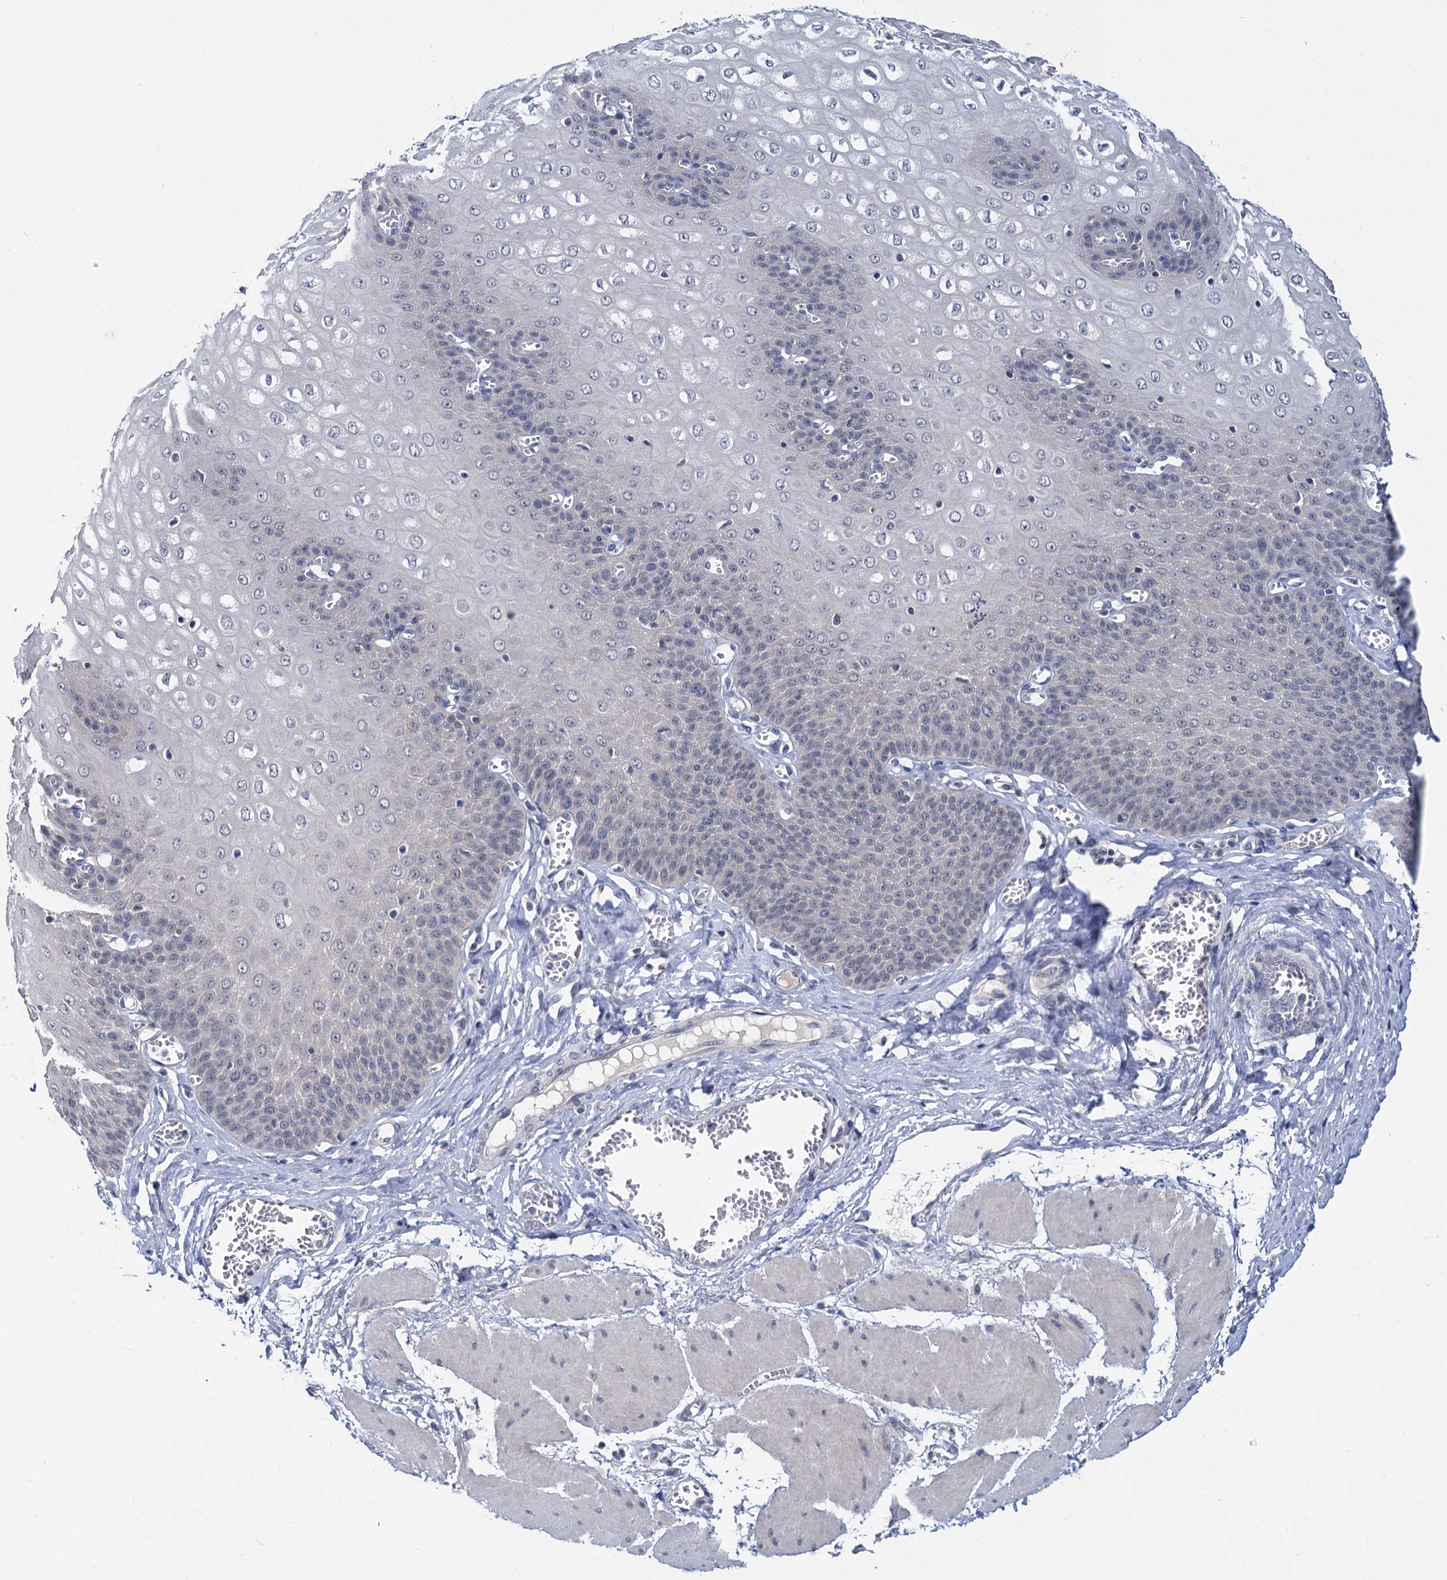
{"staining": {"intensity": "negative", "quantity": "none", "location": "none"}, "tissue": "esophagus", "cell_type": "Squamous epithelial cells", "image_type": "normal", "snomed": [{"axis": "morphology", "description": "Normal tissue, NOS"}, {"axis": "topography", "description": "Esophagus"}], "caption": "An IHC photomicrograph of unremarkable esophagus is shown. There is no staining in squamous epithelial cells of esophagus.", "gene": "ANKRD42", "patient": {"sex": "male", "age": 60}}